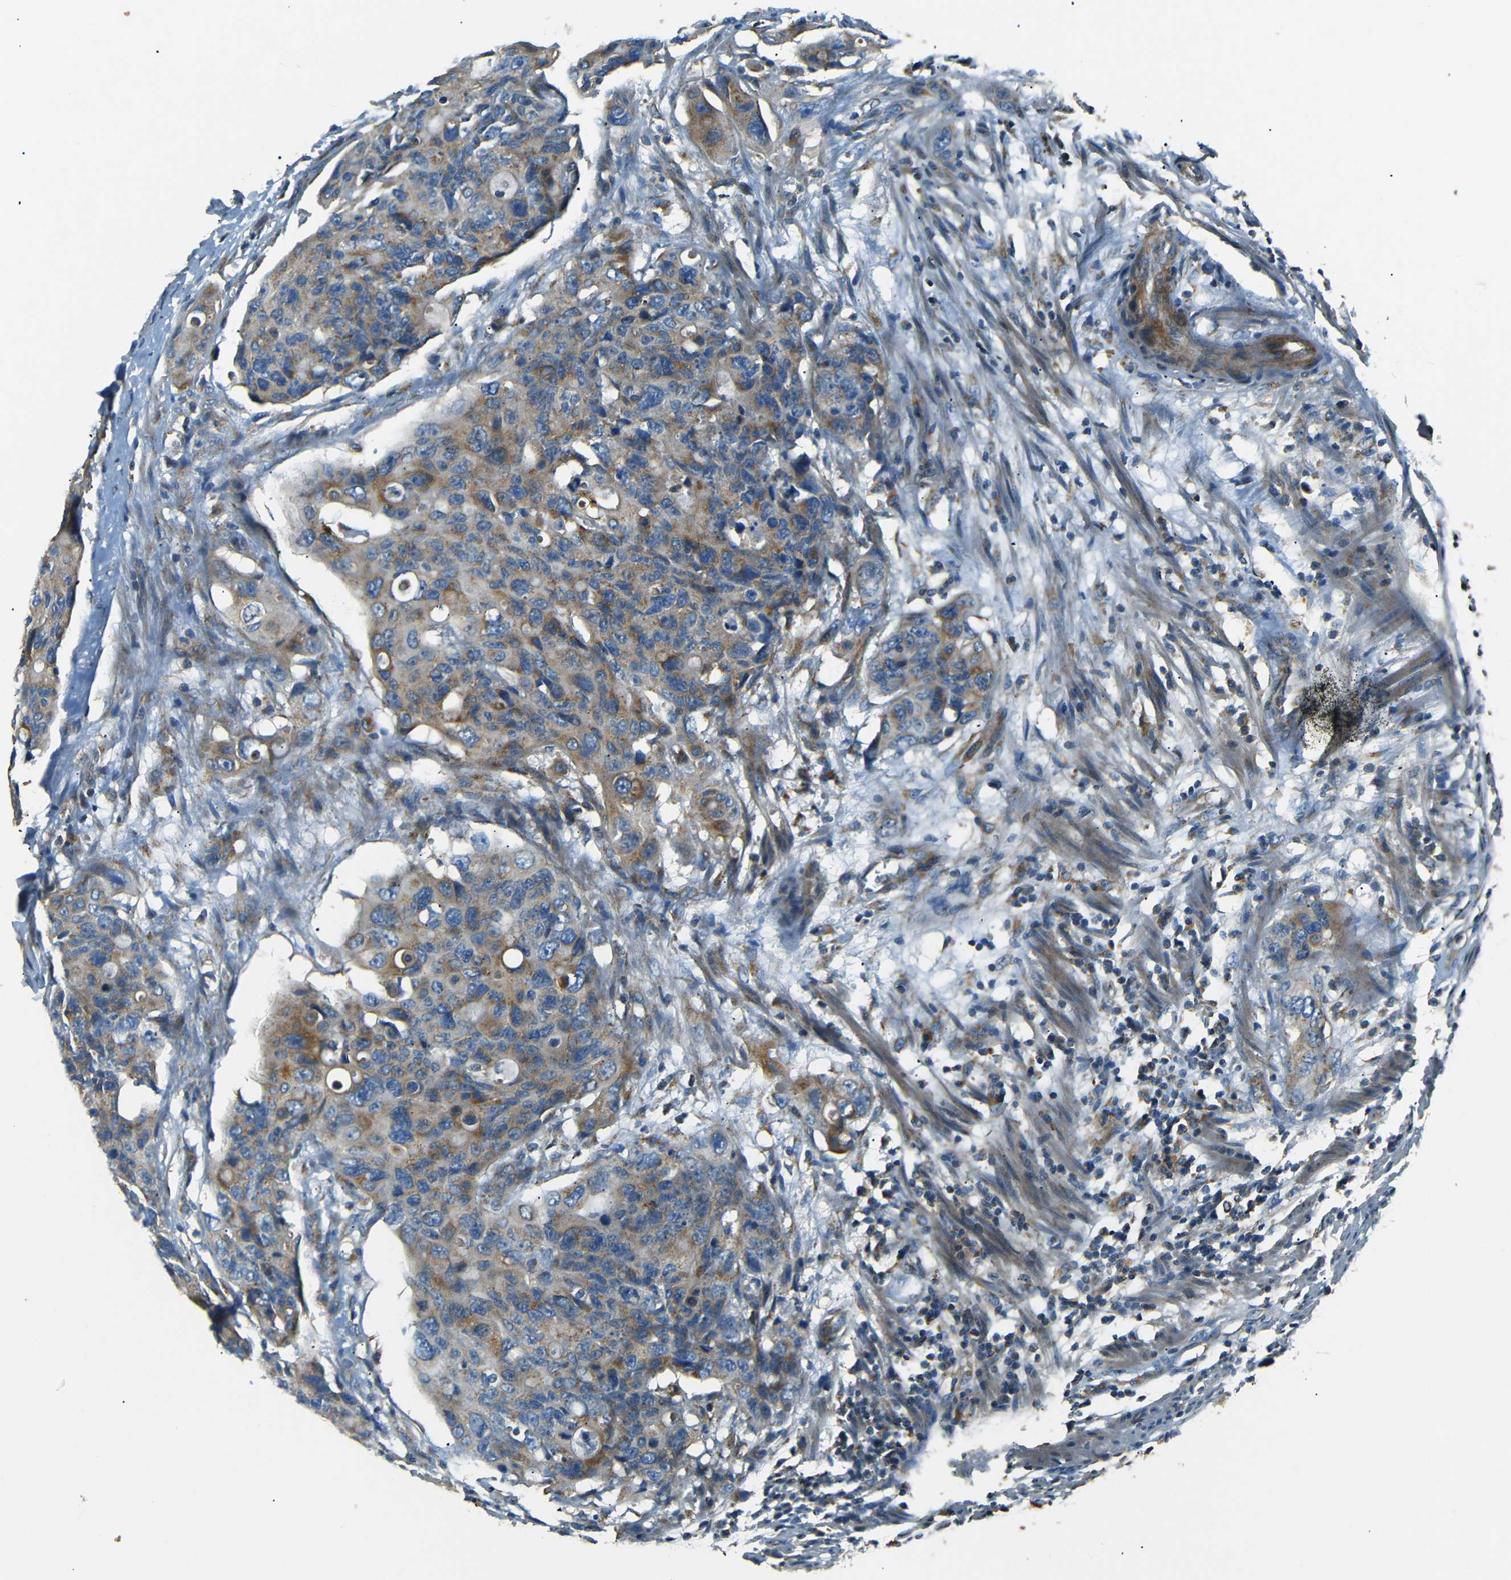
{"staining": {"intensity": "moderate", "quantity": ">75%", "location": "cytoplasmic/membranous"}, "tissue": "colorectal cancer", "cell_type": "Tumor cells", "image_type": "cancer", "snomed": [{"axis": "morphology", "description": "Adenocarcinoma, NOS"}, {"axis": "topography", "description": "Colon"}], "caption": "Human colorectal cancer stained with a protein marker demonstrates moderate staining in tumor cells.", "gene": "NETO2", "patient": {"sex": "female", "age": 57}}